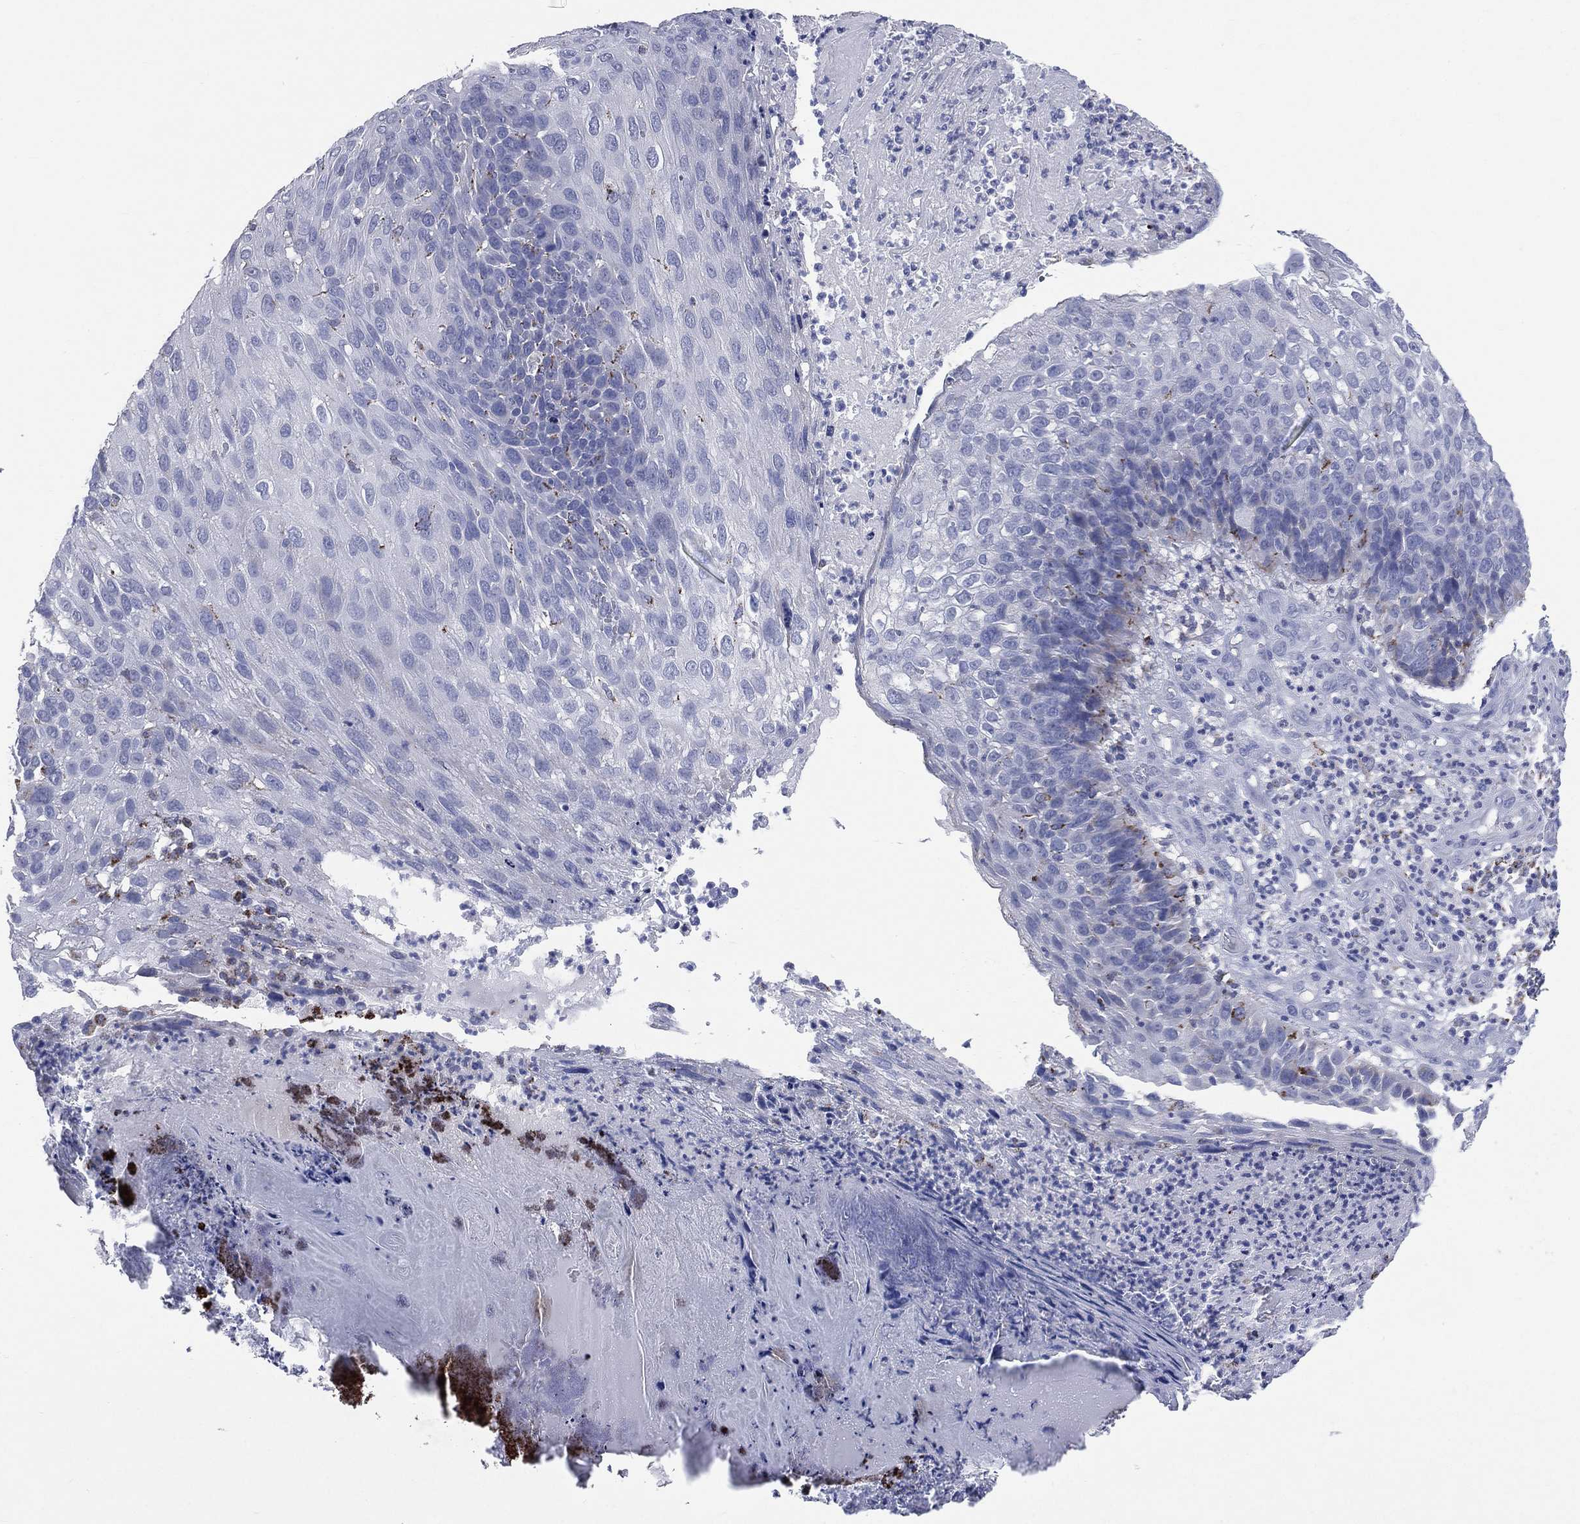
{"staining": {"intensity": "negative", "quantity": "none", "location": "none"}, "tissue": "skin cancer", "cell_type": "Tumor cells", "image_type": "cancer", "snomed": [{"axis": "morphology", "description": "Squamous cell carcinoma, NOS"}, {"axis": "topography", "description": "Skin"}], "caption": "Immunohistochemistry of human squamous cell carcinoma (skin) reveals no staining in tumor cells.", "gene": "AKAP3", "patient": {"sex": "male", "age": 92}}